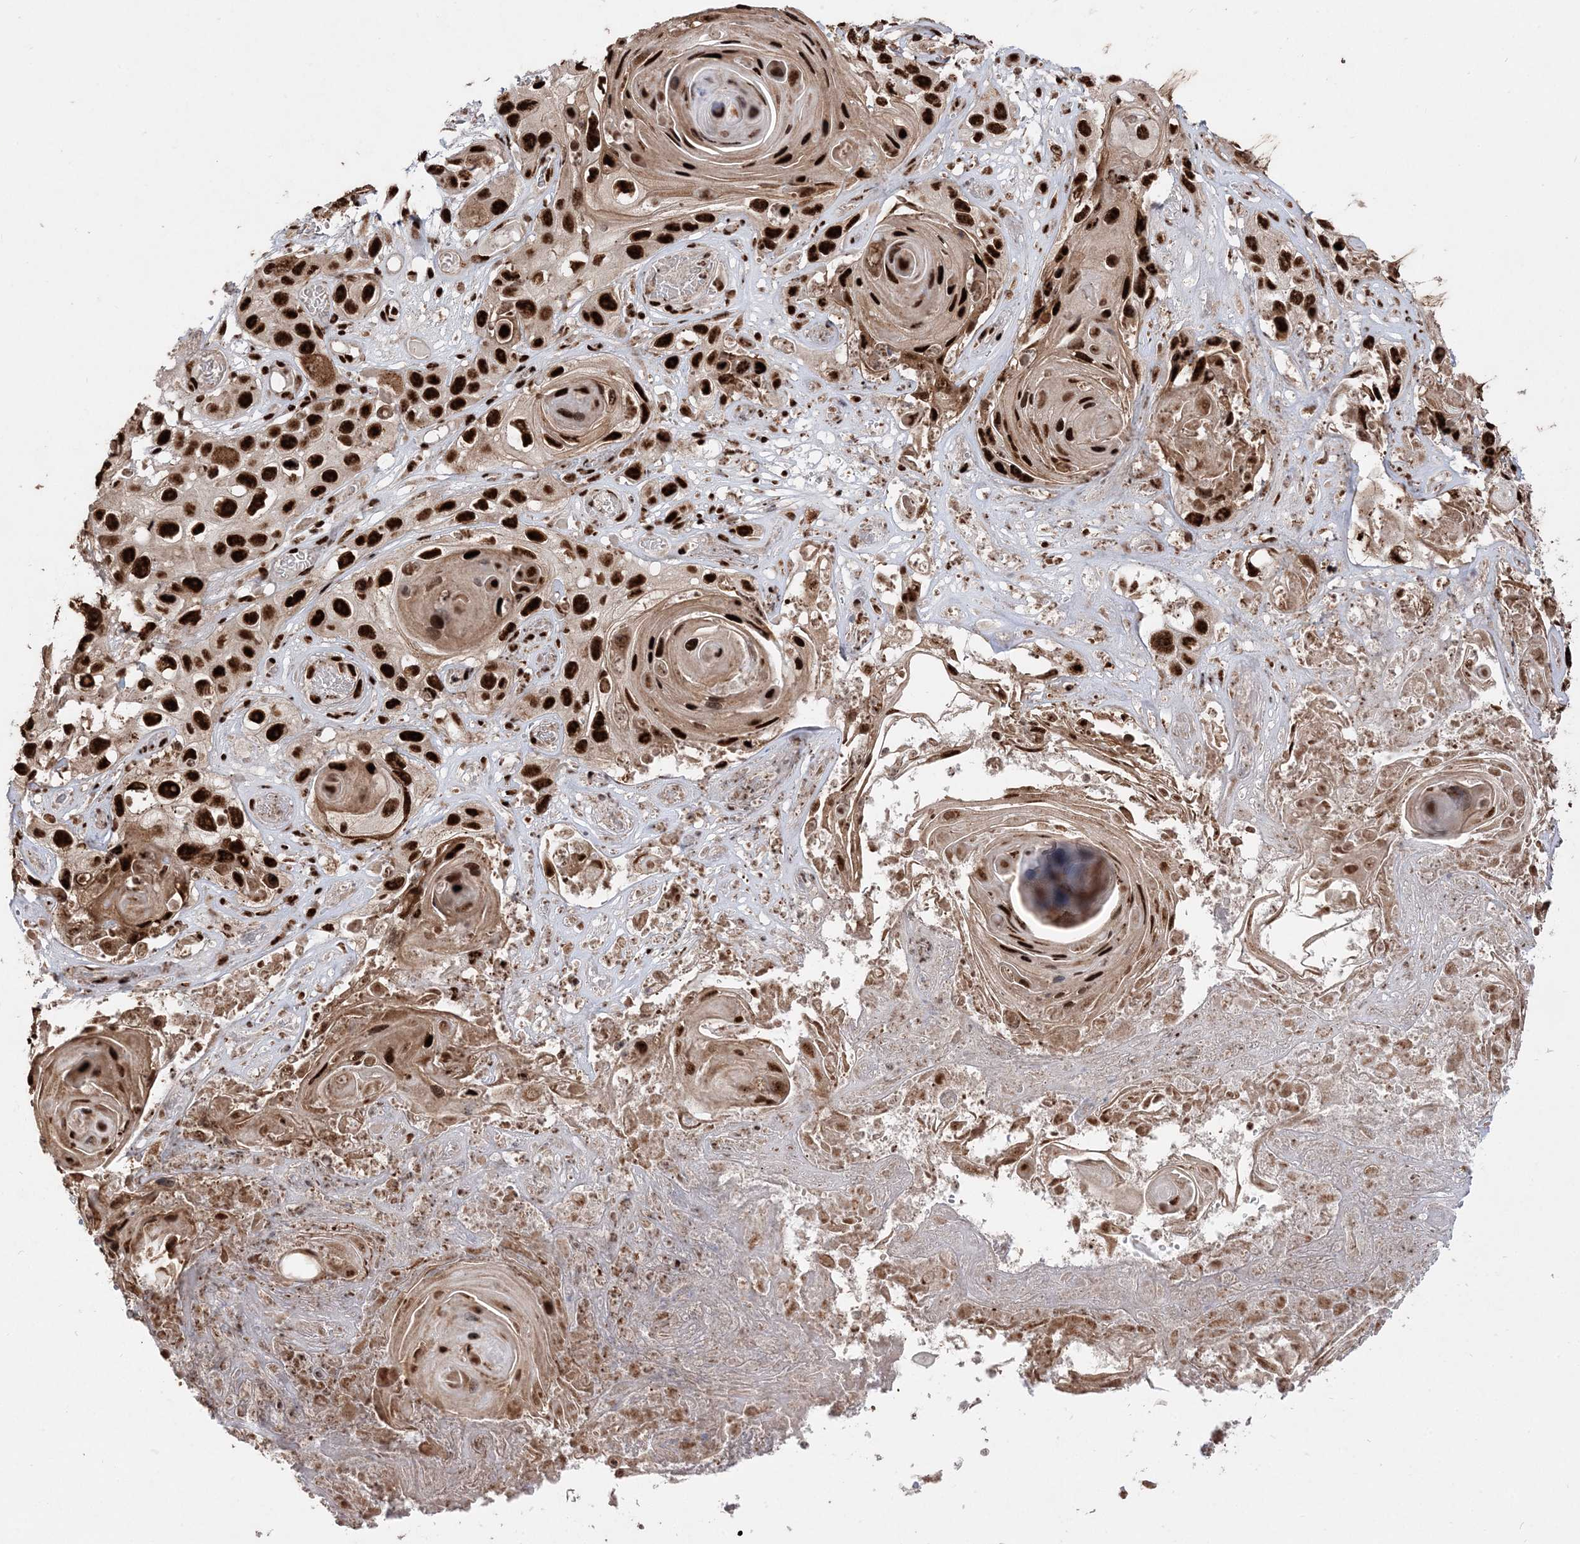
{"staining": {"intensity": "strong", "quantity": ">75%", "location": "nuclear"}, "tissue": "skin cancer", "cell_type": "Tumor cells", "image_type": "cancer", "snomed": [{"axis": "morphology", "description": "Squamous cell carcinoma, NOS"}, {"axis": "topography", "description": "Skin"}], "caption": "This micrograph exhibits skin cancer stained with IHC to label a protein in brown. The nuclear of tumor cells show strong positivity for the protein. Nuclei are counter-stained blue.", "gene": "RBM17", "patient": {"sex": "male", "age": 55}}